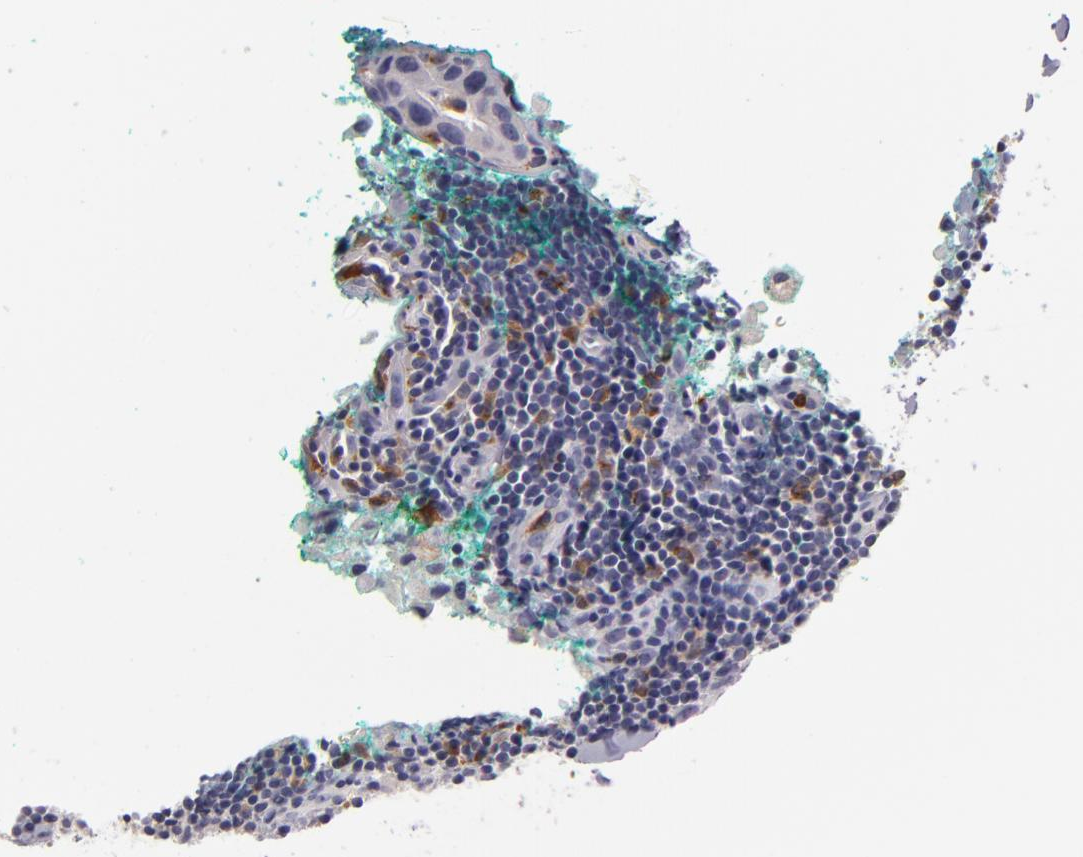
{"staining": {"intensity": "negative", "quantity": "none", "location": "none"}, "tissue": "breast cancer", "cell_type": "Tumor cells", "image_type": "cancer", "snomed": [{"axis": "morphology", "description": "Duct carcinoma"}, {"axis": "topography", "description": "Breast"}], "caption": "The IHC histopathology image has no significant staining in tumor cells of infiltrating ductal carcinoma (breast) tissue.", "gene": "TLR8", "patient": {"sex": "female", "age": 24}}